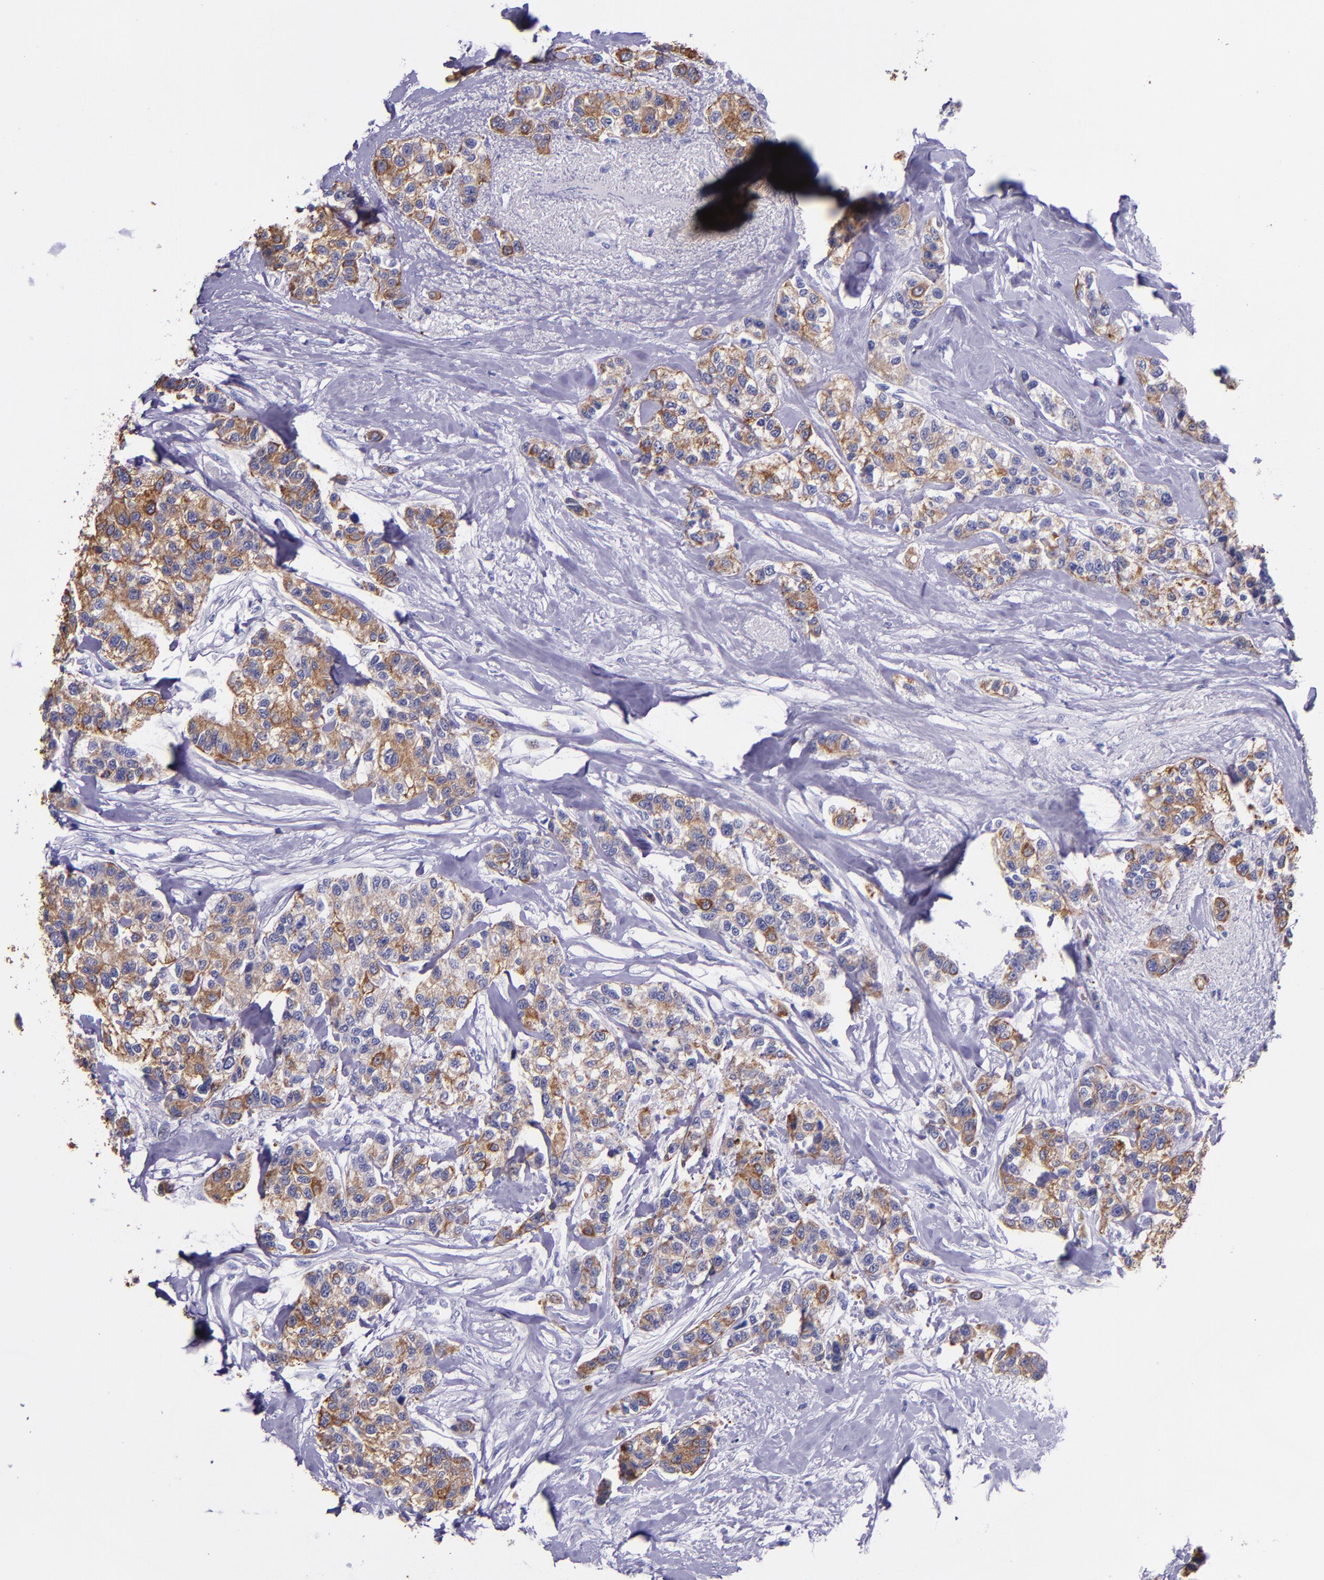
{"staining": {"intensity": "moderate", "quantity": ">75%", "location": "cytoplasmic/membranous"}, "tissue": "breast cancer", "cell_type": "Tumor cells", "image_type": "cancer", "snomed": [{"axis": "morphology", "description": "Duct carcinoma"}, {"axis": "topography", "description": "Breast"}], "caption": "IHC histopathology image of neoplastic tissue: human breast intraductal carcinoma stained using immunohistochemistry shows medium levels of moderate protein expression localized specifically in the cytoplasmic/membranous of tumor cells, appearing as a cytoplasmic/membranous brown color.", "gene": "KRT4", "patient": {"sex": "female", "age": 51}}